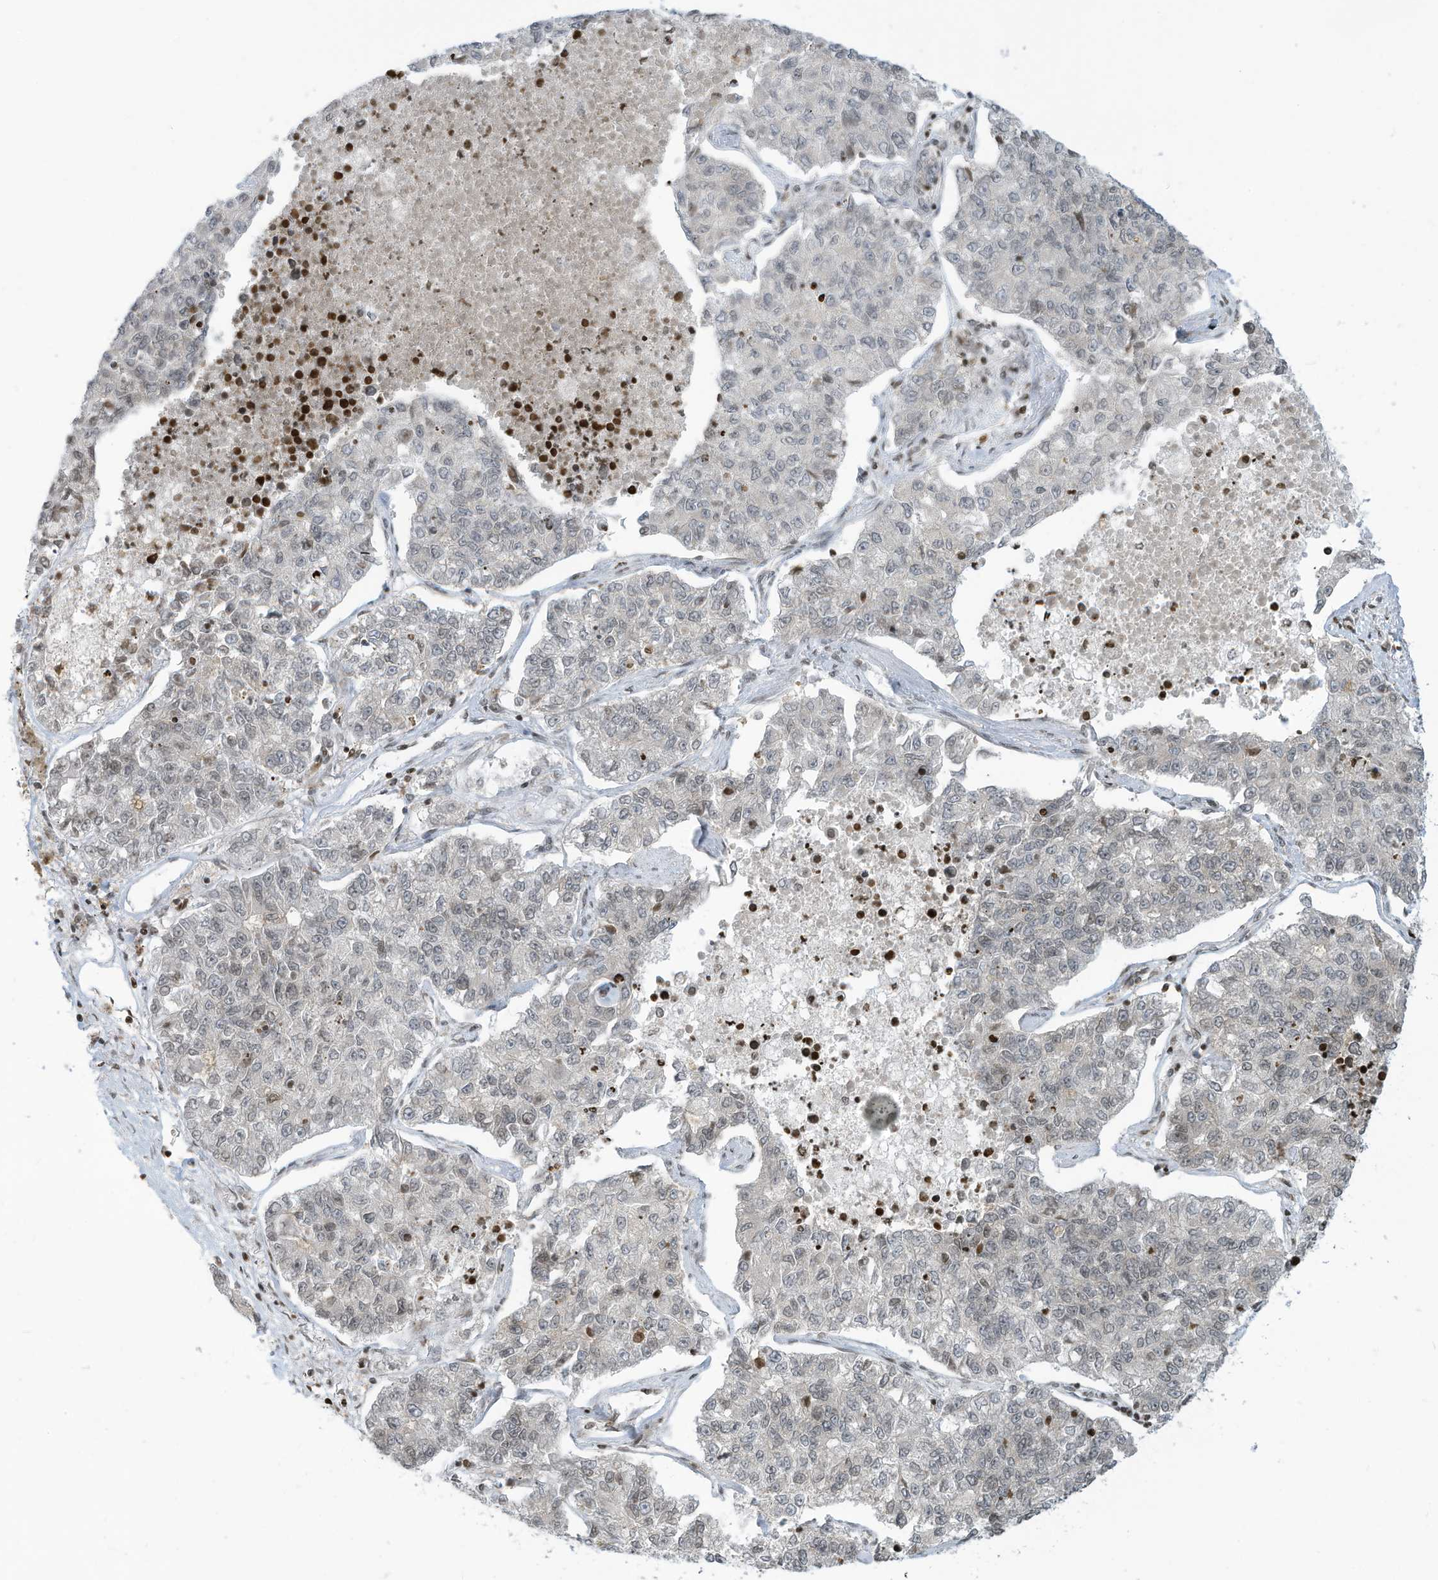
{"staining": {"intensity": "weak", "quantity": "<25%", "location": "nuclear"}, "tissue": "lung cancer", "cell_type": "Tumor cells", "image_type": "cancer", "snomed": [{"axis": "morphology", "description": "Adenocarcinoma, NOS"}, {"axis": "topography", "description": "Lung"}], "caption": "Lung cancer stained for a protein using immunohistochemistry shows no expression tumor cells.", "gene": "ADI1", "patient": {"sex": "male", "age": 49}}